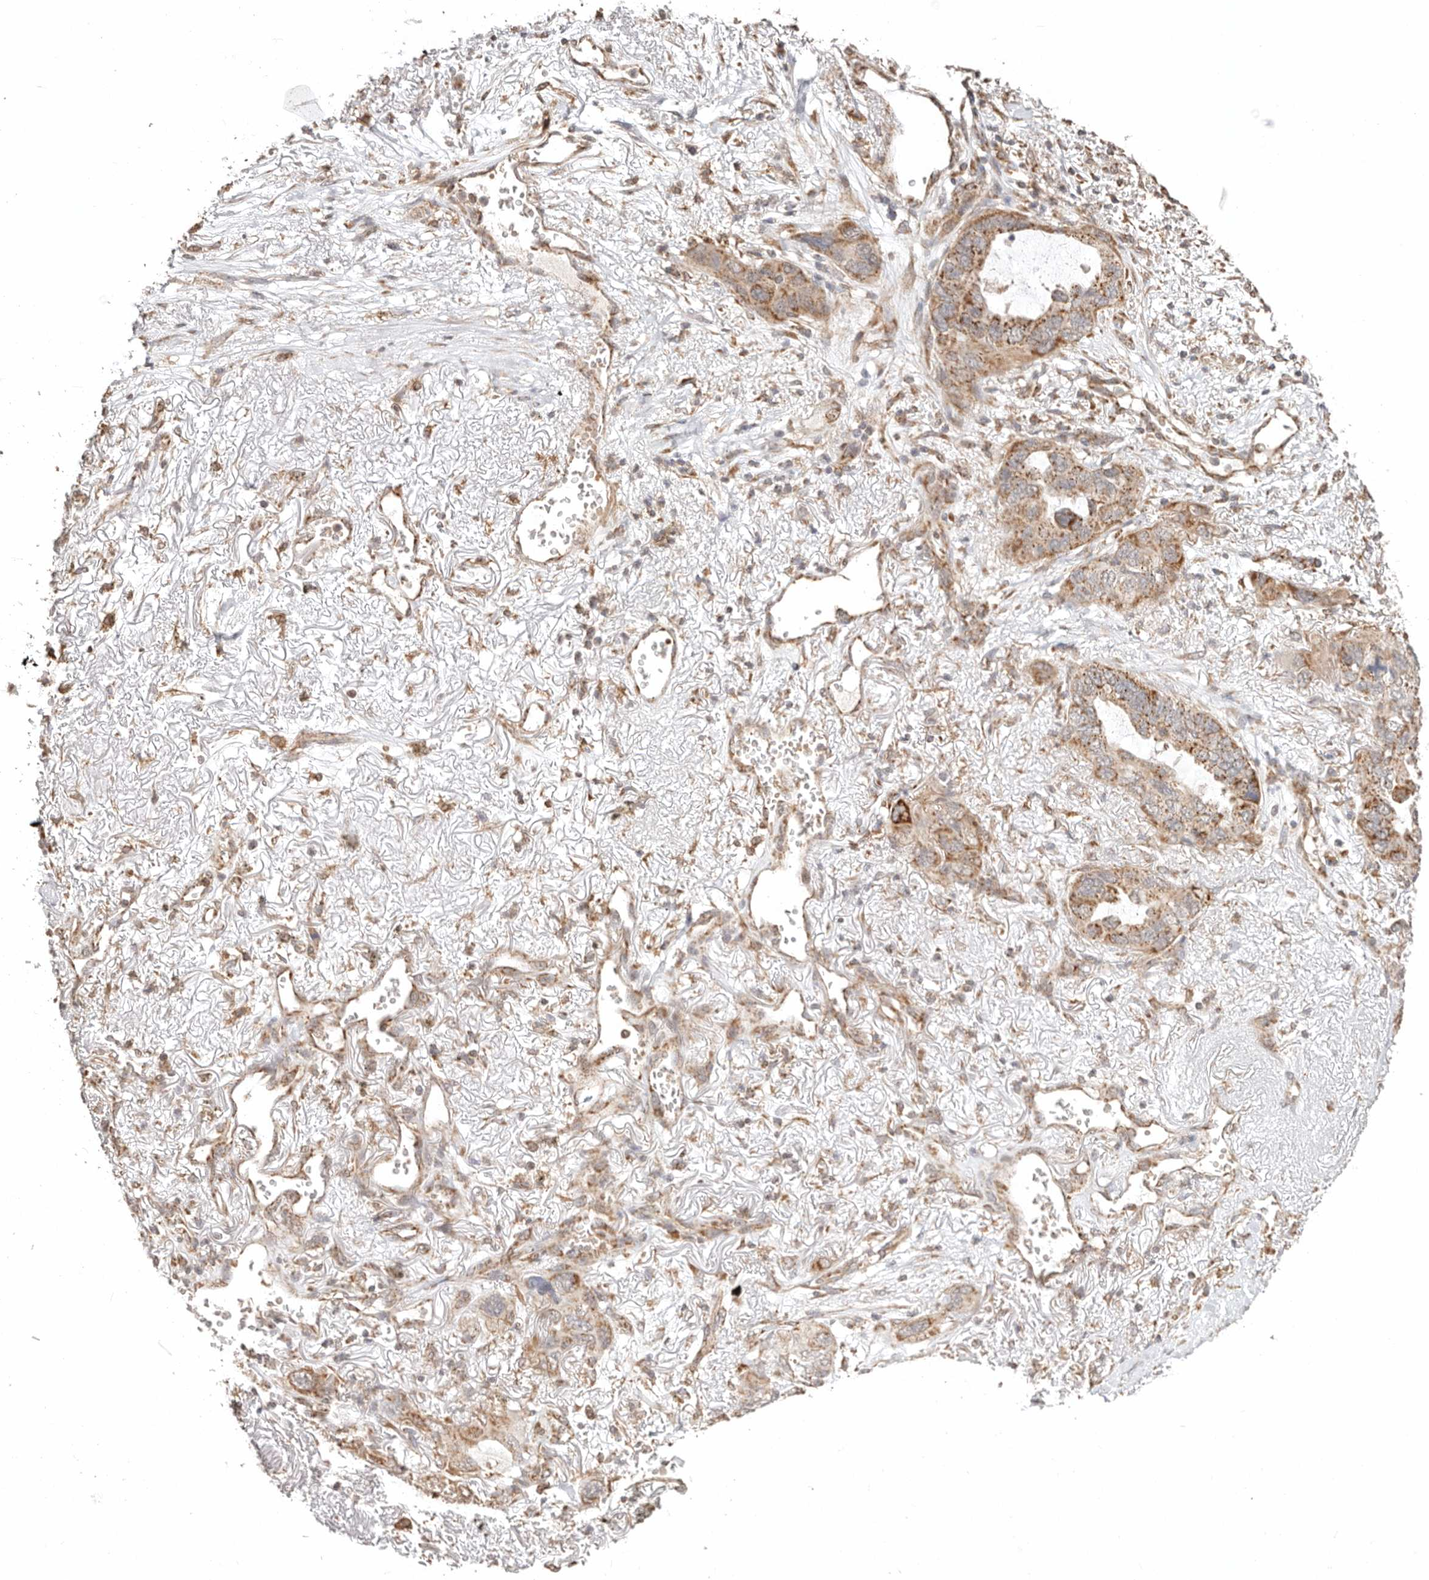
{"staining": {"intensity": "moderate", "quantity": ">75%", "location": "cytoplasmic/membranous"}, "tissue": "lung cancer", "cell_type": "Tumor cells", "image_type": "cancer", "snomed": [{"axis": "morphology", "description": "Squamous cell carcinoma, NOS"}, {"axis": "topography", "description": "Lung"}], "caption": "IHC of human lung cancer (squamous cell carcinoma) displays medium levels of moderate cytoplasmic/membranous positivity in about >75% of tumor cells.", "gene": "NDUFB11", "patient": {"sex": "female", "age": 73}}